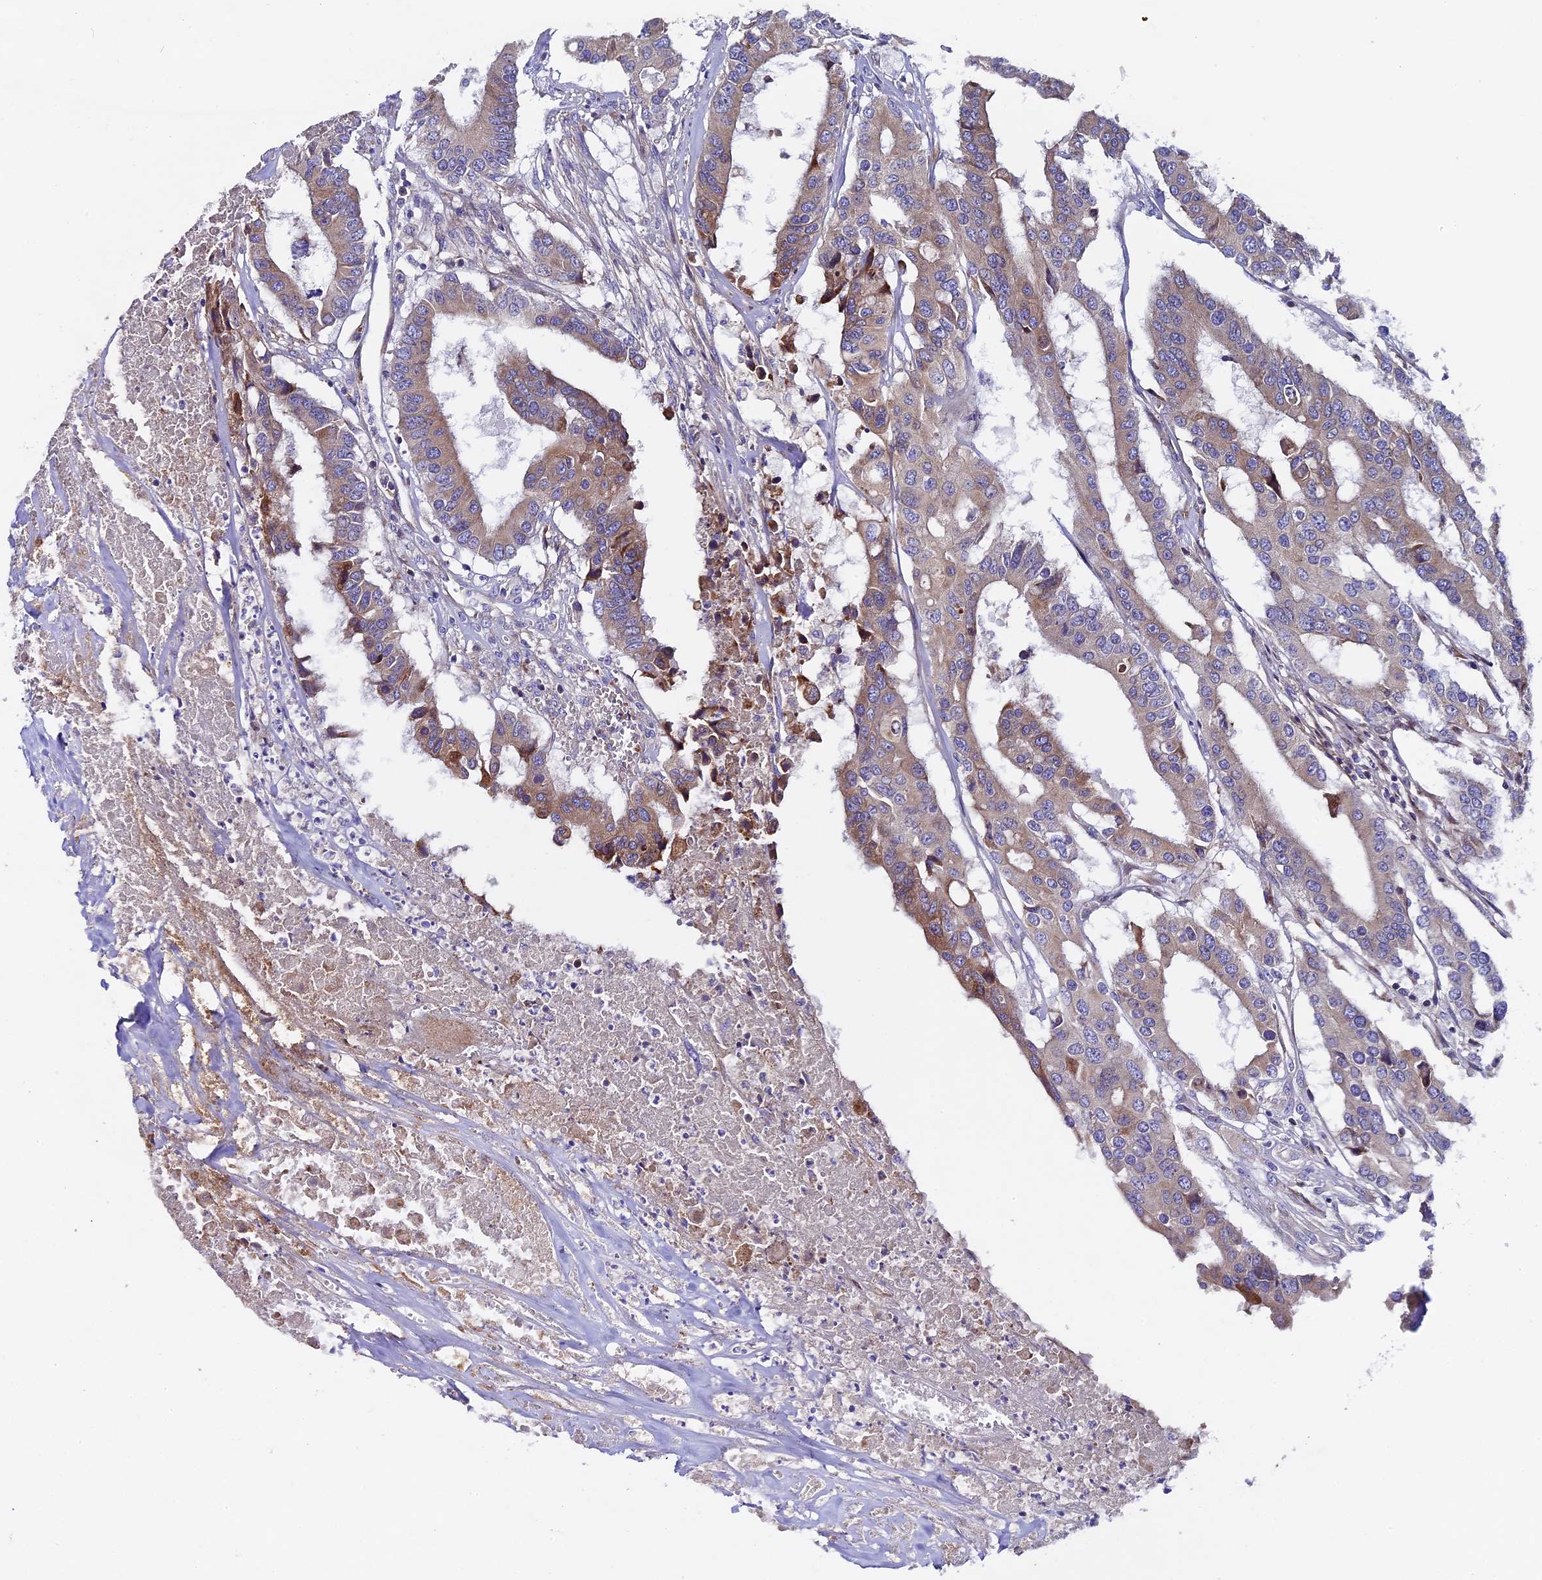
{"staining": {"intensity": "weak", "quantity": "25%-75%", "location": "cytoplasmic/membranous"}, "tissue": "colorectal cancer", "cell_type": "Tumor cells", "image_type": "cancer", "snomed": [{"axis": "morphology", "description": "Adenocarcinoma, NOS"}, {"axis": "topography", "description": "Colon"}], "caption": "This histopathology image shows immunohistochemistry staining of adenocarcinoma (colorectal), with low weak cytoplasmic/membranous positivity in about 25%-75% of tumor cells.", "gene": "PIGU", "patient": {"sex": "male", "age": 77}}